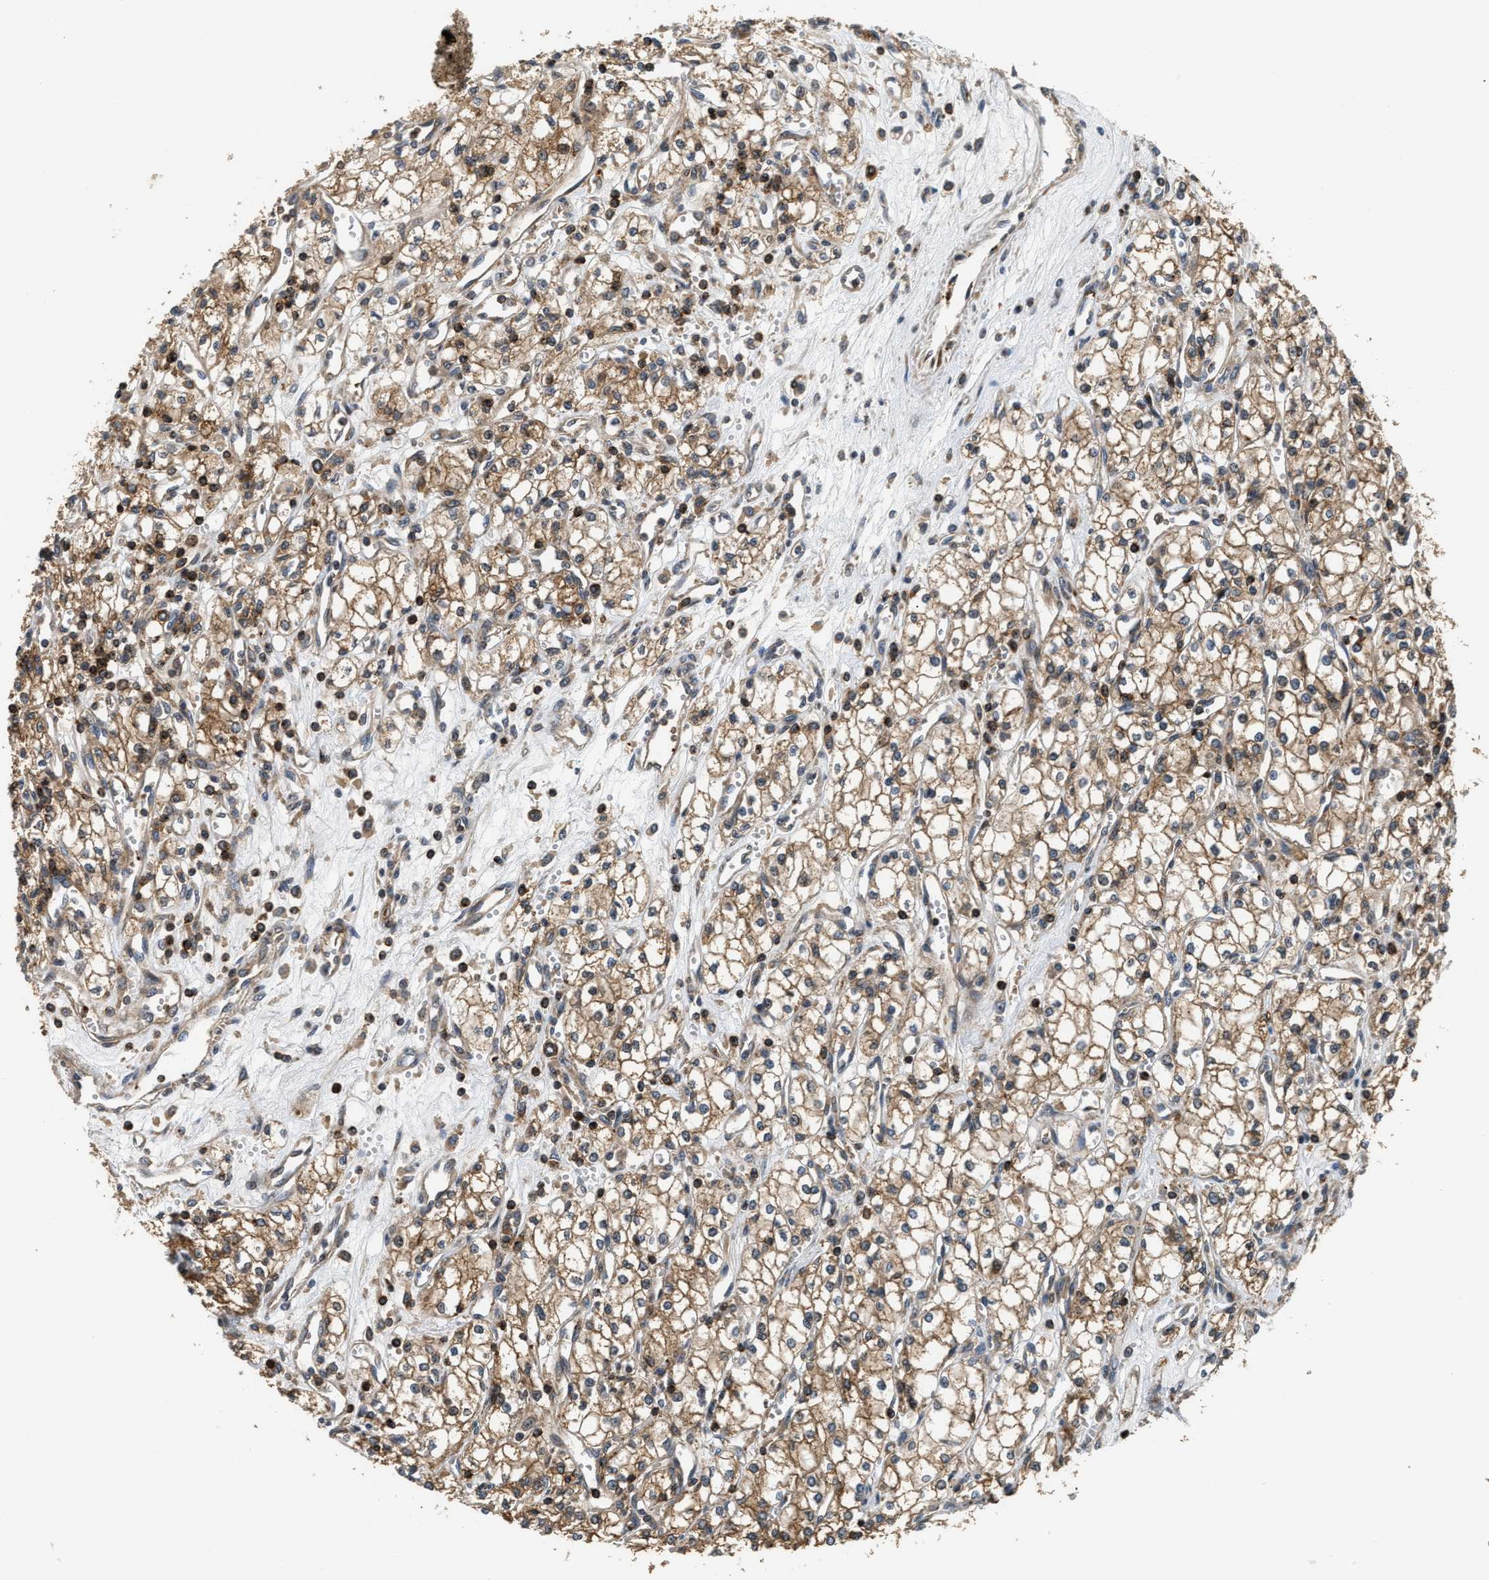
{"staining": {"intensity": "moderate", "quantity": ">75%", "location": "cytoplasmic/membranous"}, "tissue": "renal cancer", "cell_type": "Tumor cells", "image_type": "cancer", "snomed": [{"axis": "morphology", "description": "Adenocarcinoma, NOS"}, {"axis": "topography", "description": "Kidney"}], "caption": "Brown immunohistochemical staining in human renal adenocarcinoma exhibits moderate cytoplasmic/membranous staining in about >75% of tumor cells.", "gene": "SNX5", "patient": {"sex": "male", "age": 59}}